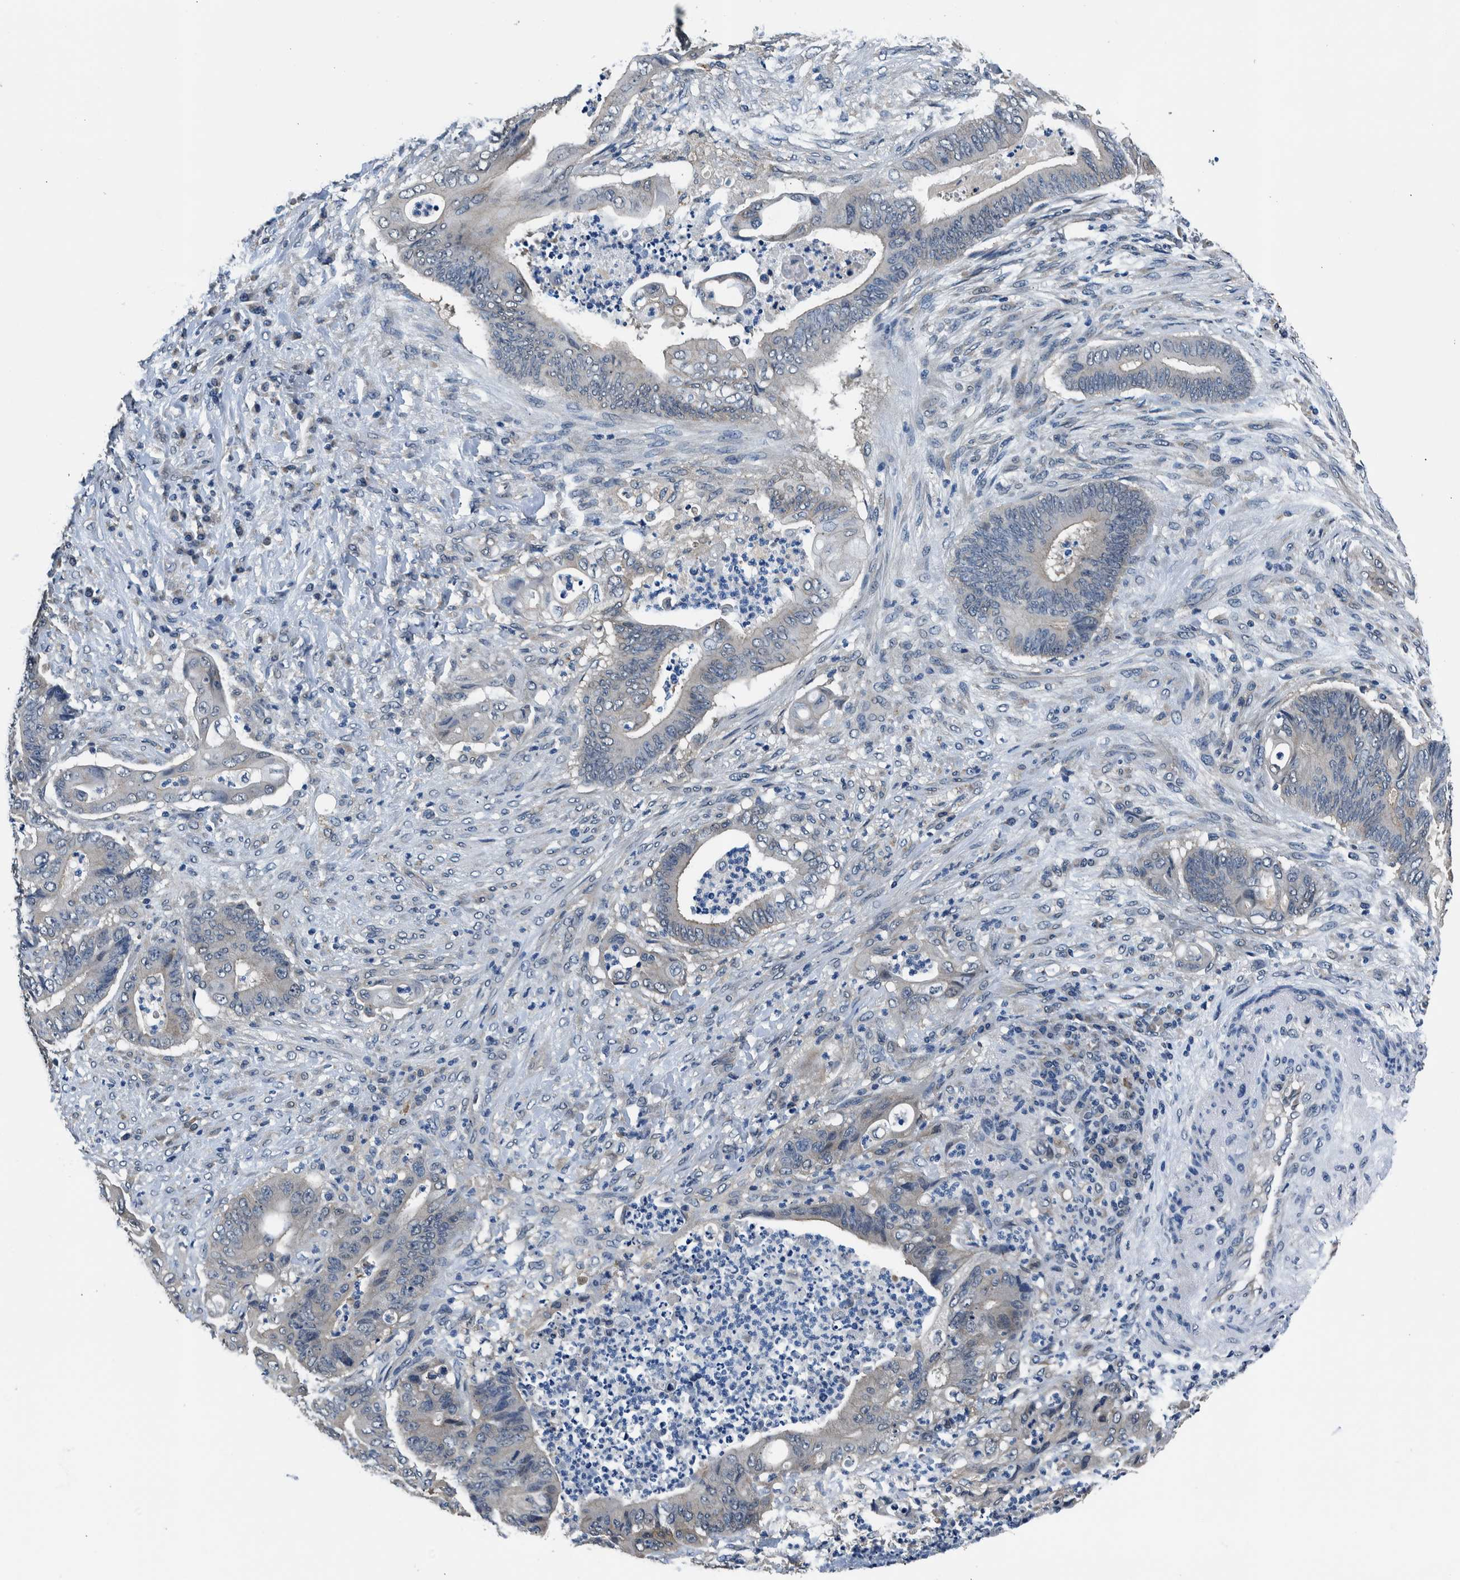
{"staining": {"intensity": "negative", "quantity": "none", "location": "none"}, "tissue": "stomach cancer", "cell_type": "Tumor cells", "image_type": "cancer", "snomed": [{"axis": "morphology", "description": "Adenocarcinoma, NOS"}, {"axis": "topography", "description": "Stomach"}], "caption": "Immunohistochemical staining of adenocarcinoma (stomach) reveals no significant positivity in tumor cells.", "gene": "NIBAN2", "patient": {"sex": "female", "age": 73}}